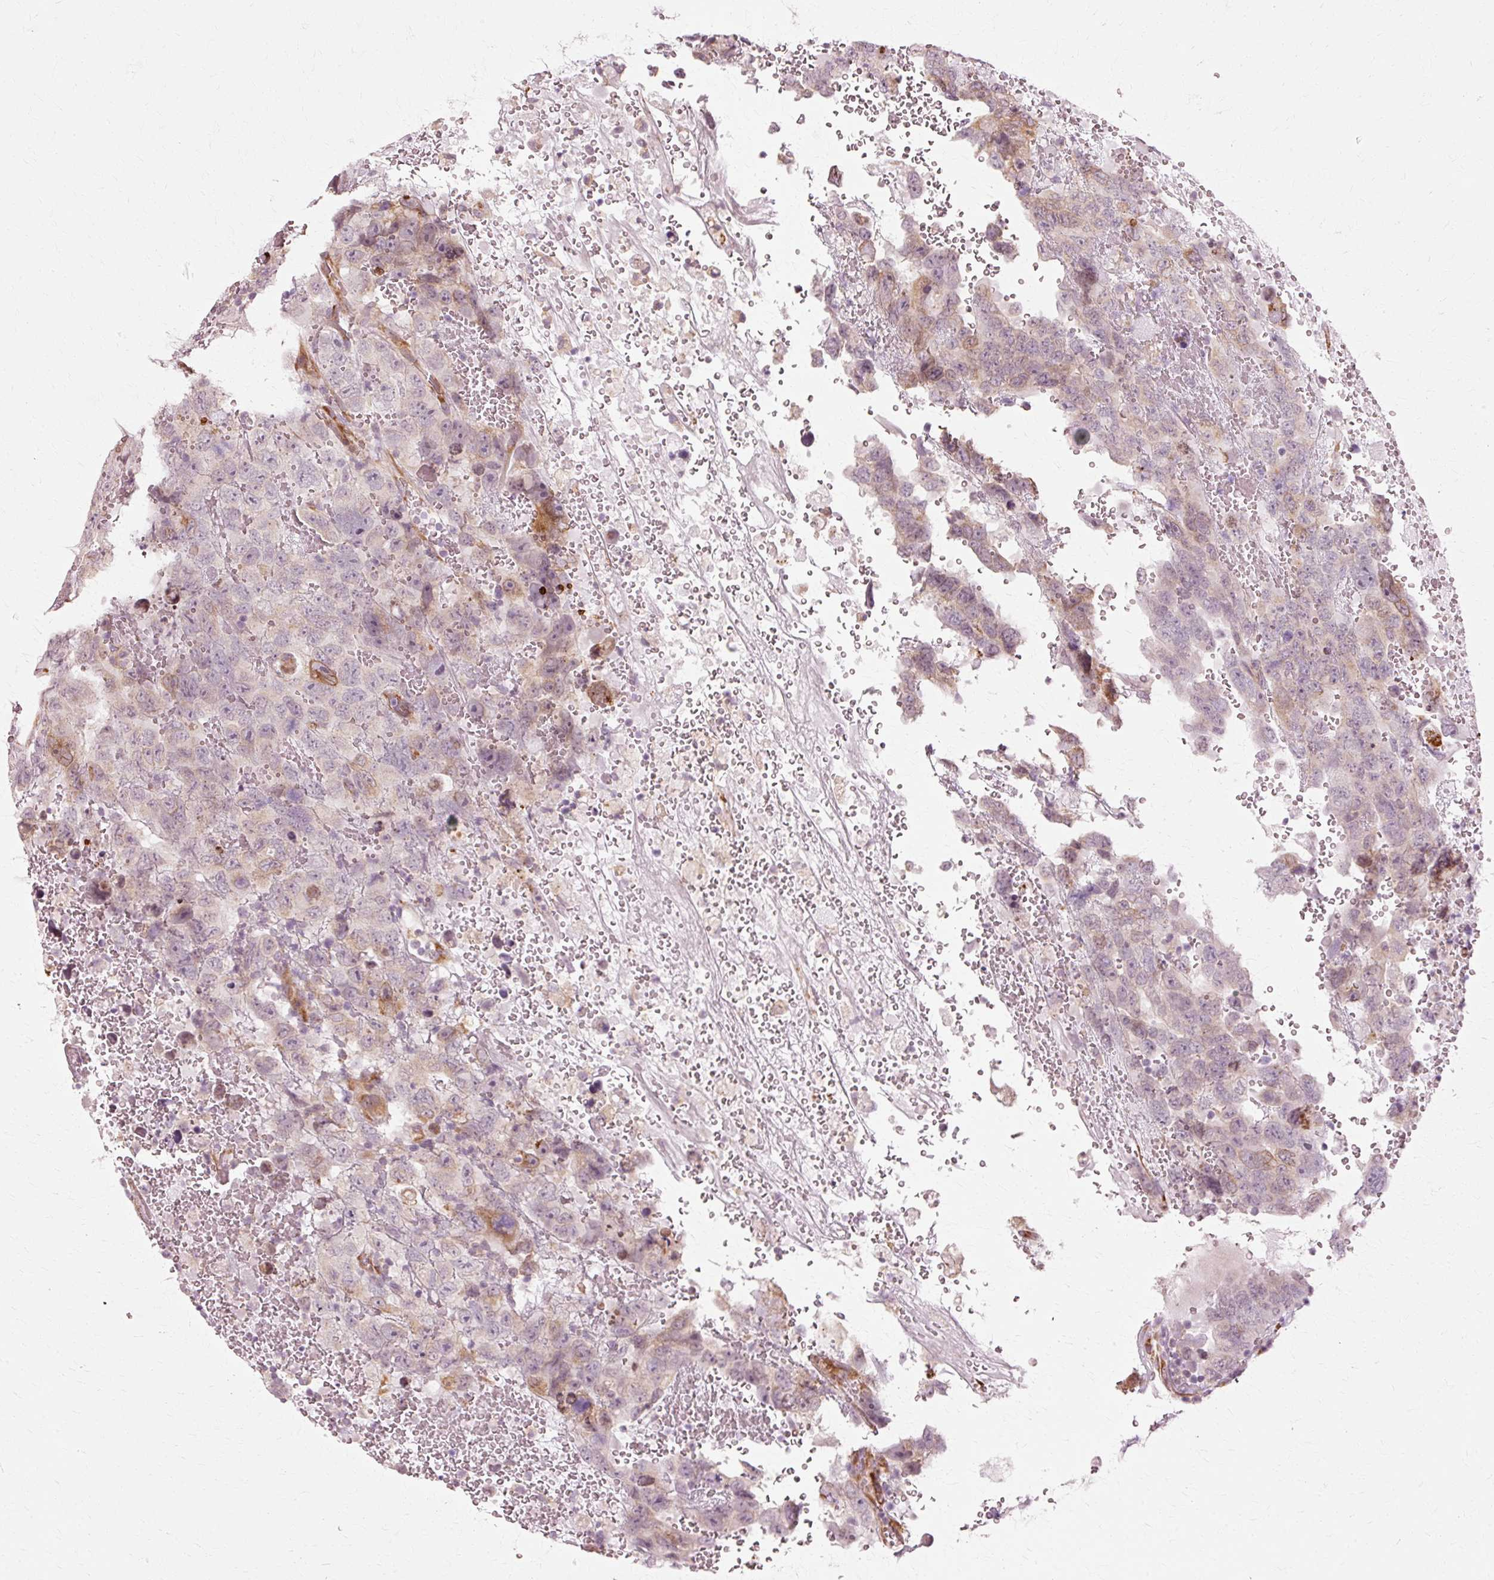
{"staining": {"intensity": "moderate", "quantity": "<25%", "location": "cytoplasmic/membranous"}, "tissue": "testis cancer", "cell_type": "Tumor cells", "image_type": "cancer", "snomed": [{"axis": "morphology", "description": "Carcinoma, Embryonal, NOS"}, {"axis": "topography", "description": "Testis"}], "caption": "Immunohistochemical staining of testis embryonal carcinoma demonstrates moderate cytoplasmic/membranous protein expression in approximately <25% of tumor cells.", "gene": "RGPD5", "patient": {"sex": "male", "age": 45}}